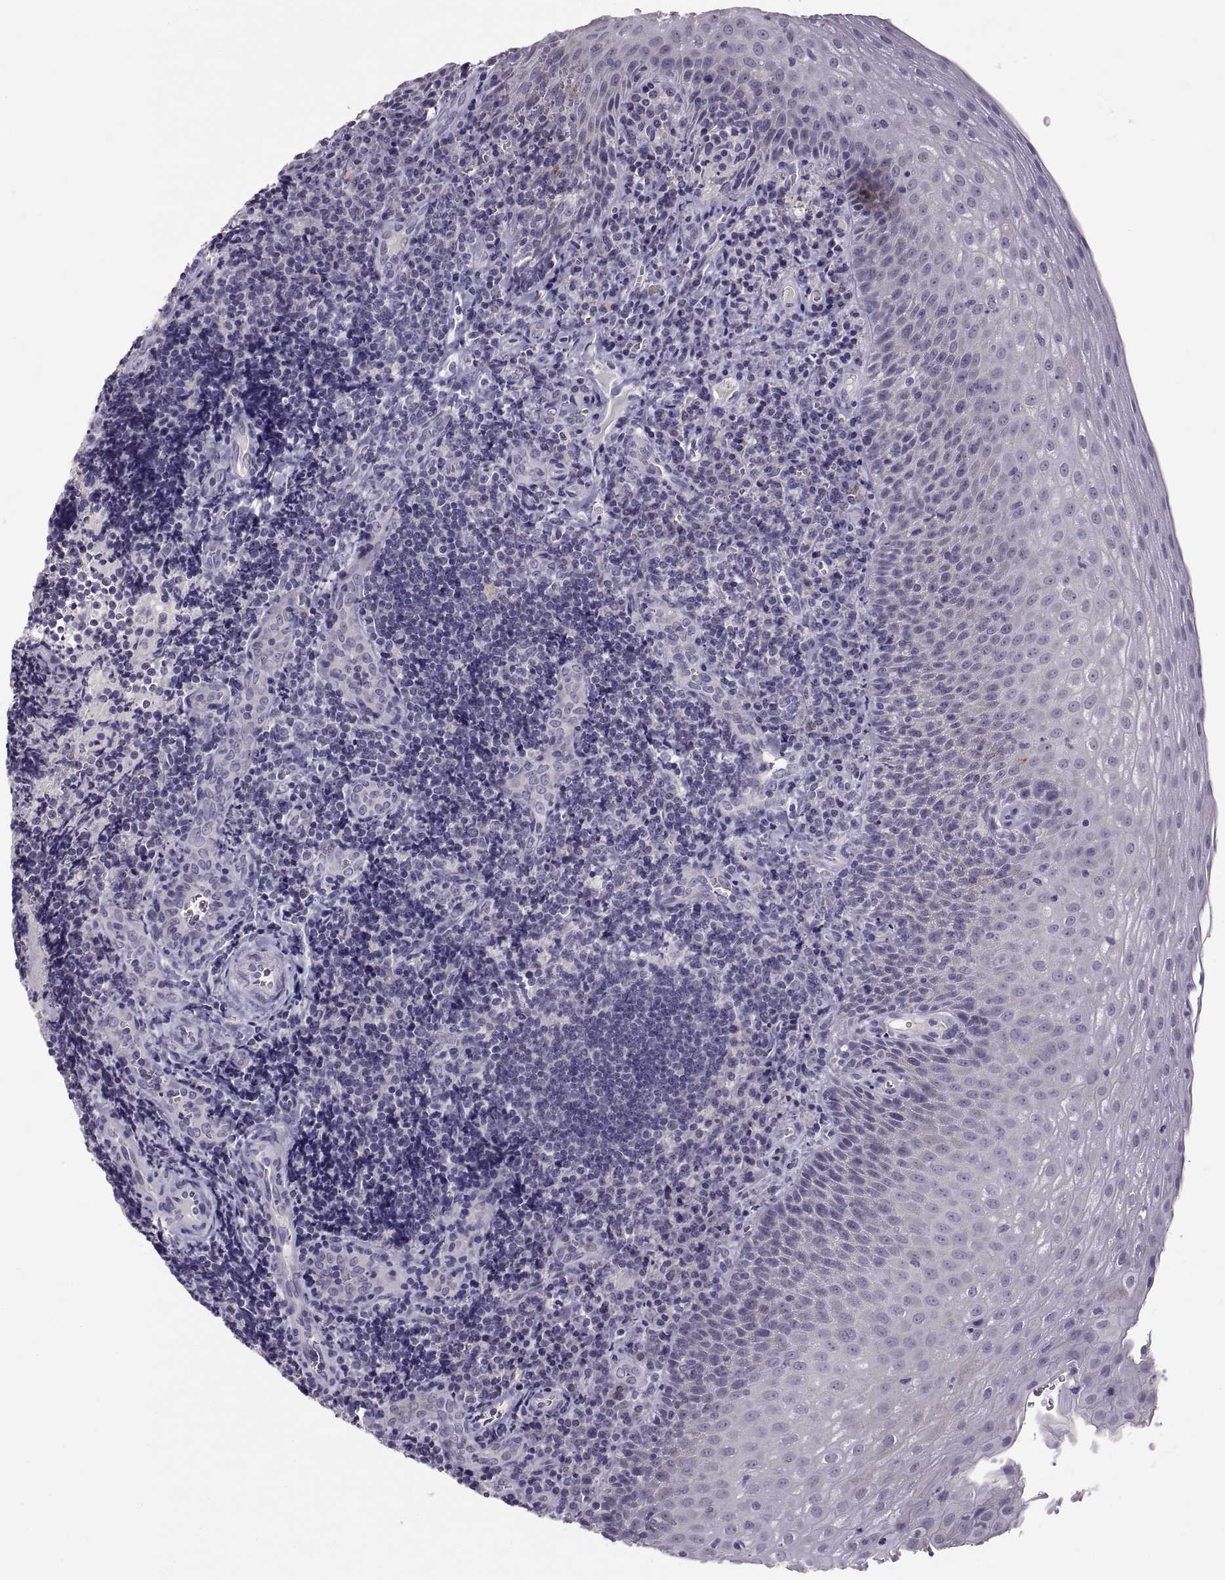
{"staining": {"intensity": "negative", "quantity": "none", "location": "none"}, "tissue": "tonsil", "cell_type": "Germinal center cells", "image_type": "normal", "snomed": [{"axis": "morphology", "description": "Normal tissue, NOS"}, {"axis": "morphology", "description": "Inflammation, NOS"}, {"axis": "topography", "description": "Tonsil"}], "caption": "IHC image of unremarkable tonsil: human tonsil stained with DAB reveals no significant protein staining in germinal center cells.", "gene": "PTN", "patient": {"sex": "female", "age": 31}}